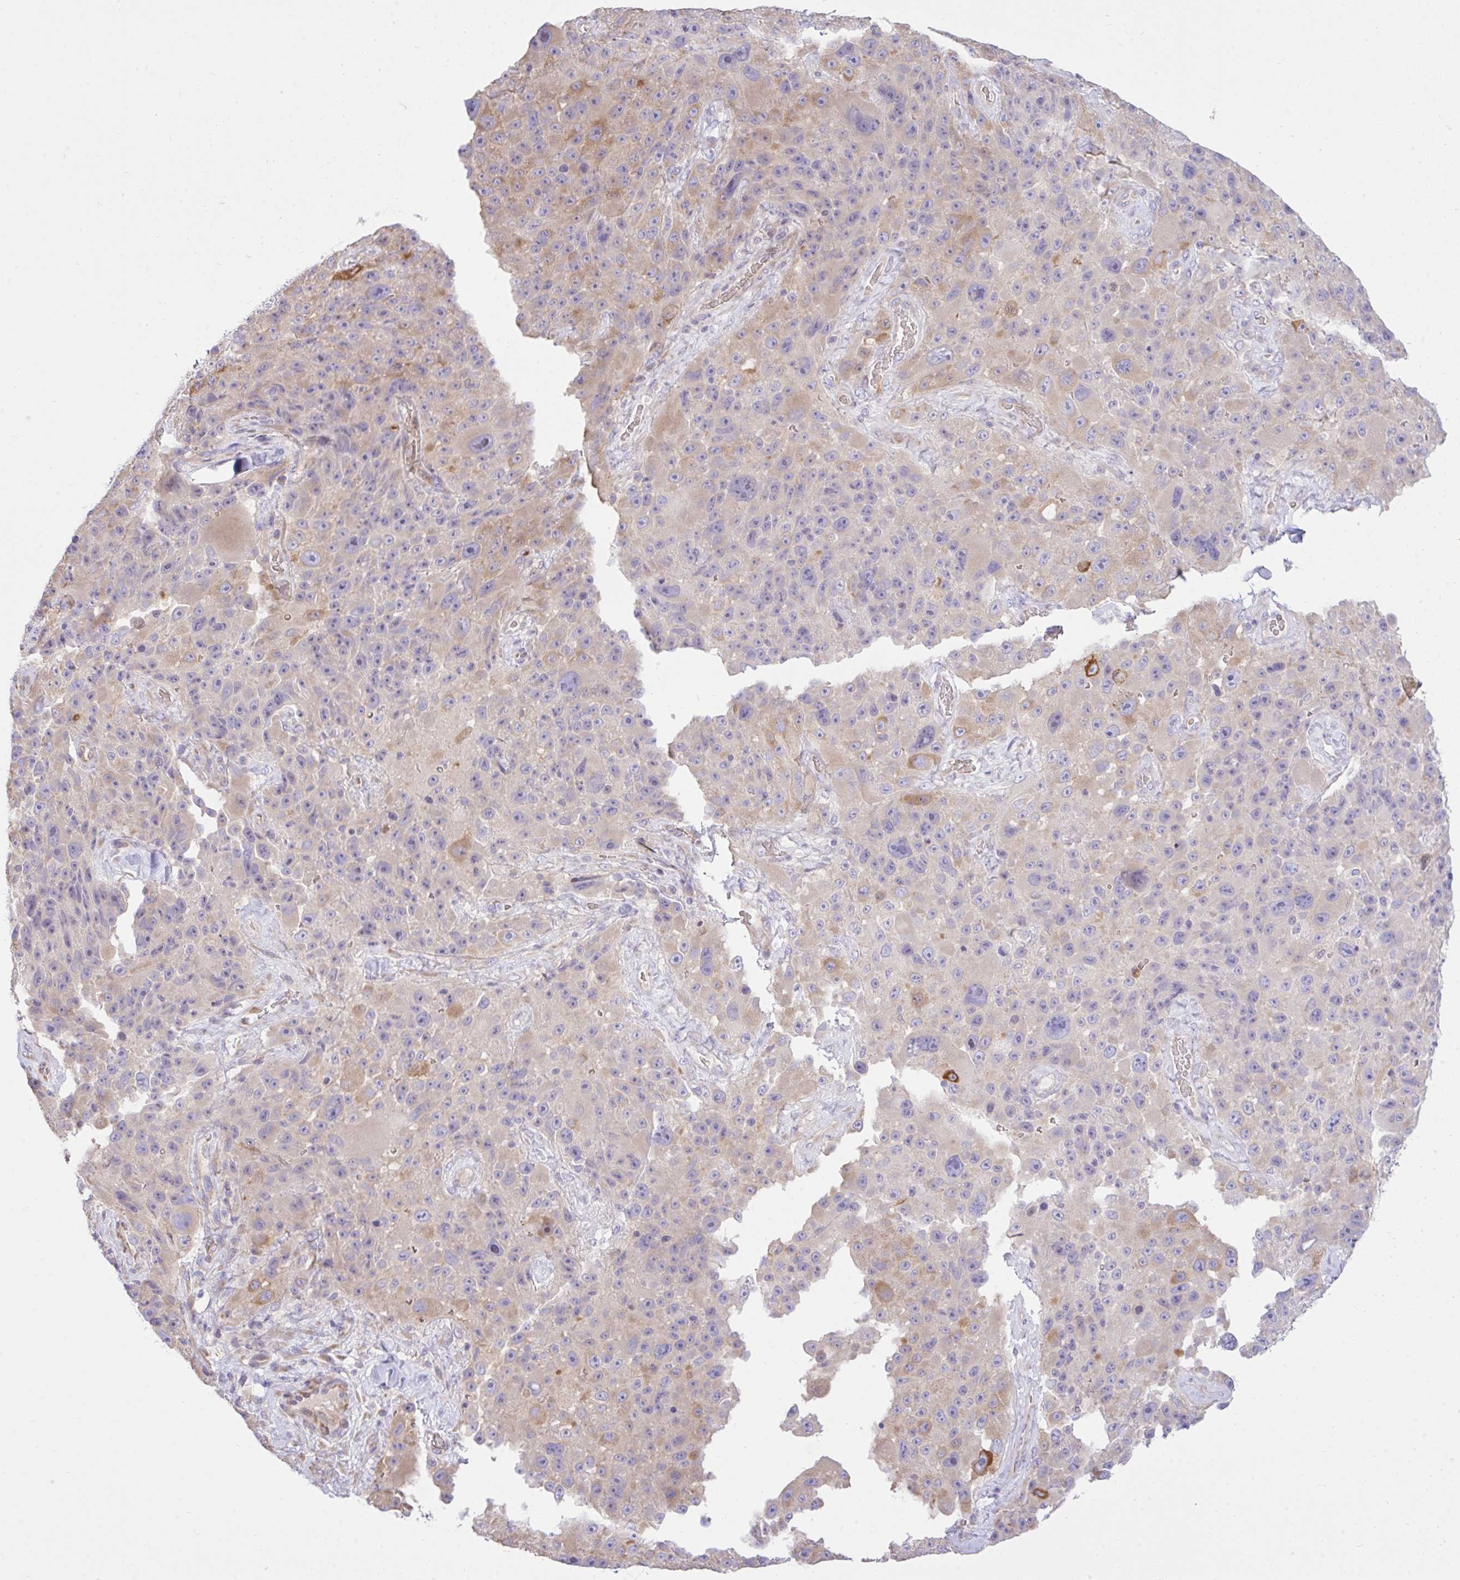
{"staining": {"intensity": "moderate", "quantity": "<25%", "location": "cytoplasmic/membranous"}, "tissue": "melanoma", "cell_type": "Tumor cells", "image_type": "cancer", "snomed": [{"axis": "morphology", "description": "Malignant melanoma, Metastatic site"}, {"axis": "topography", "description": "Lymph node"}], "caption": "IHC (DAB (3,3'-diaminobenzidine)) staining of human melanoma displays moderate cytoplasmic/membranous protein staining in about <25% of tumor cells.", "gene": "EEF1A2", "patient": {"sex": "male", "age": 62}}